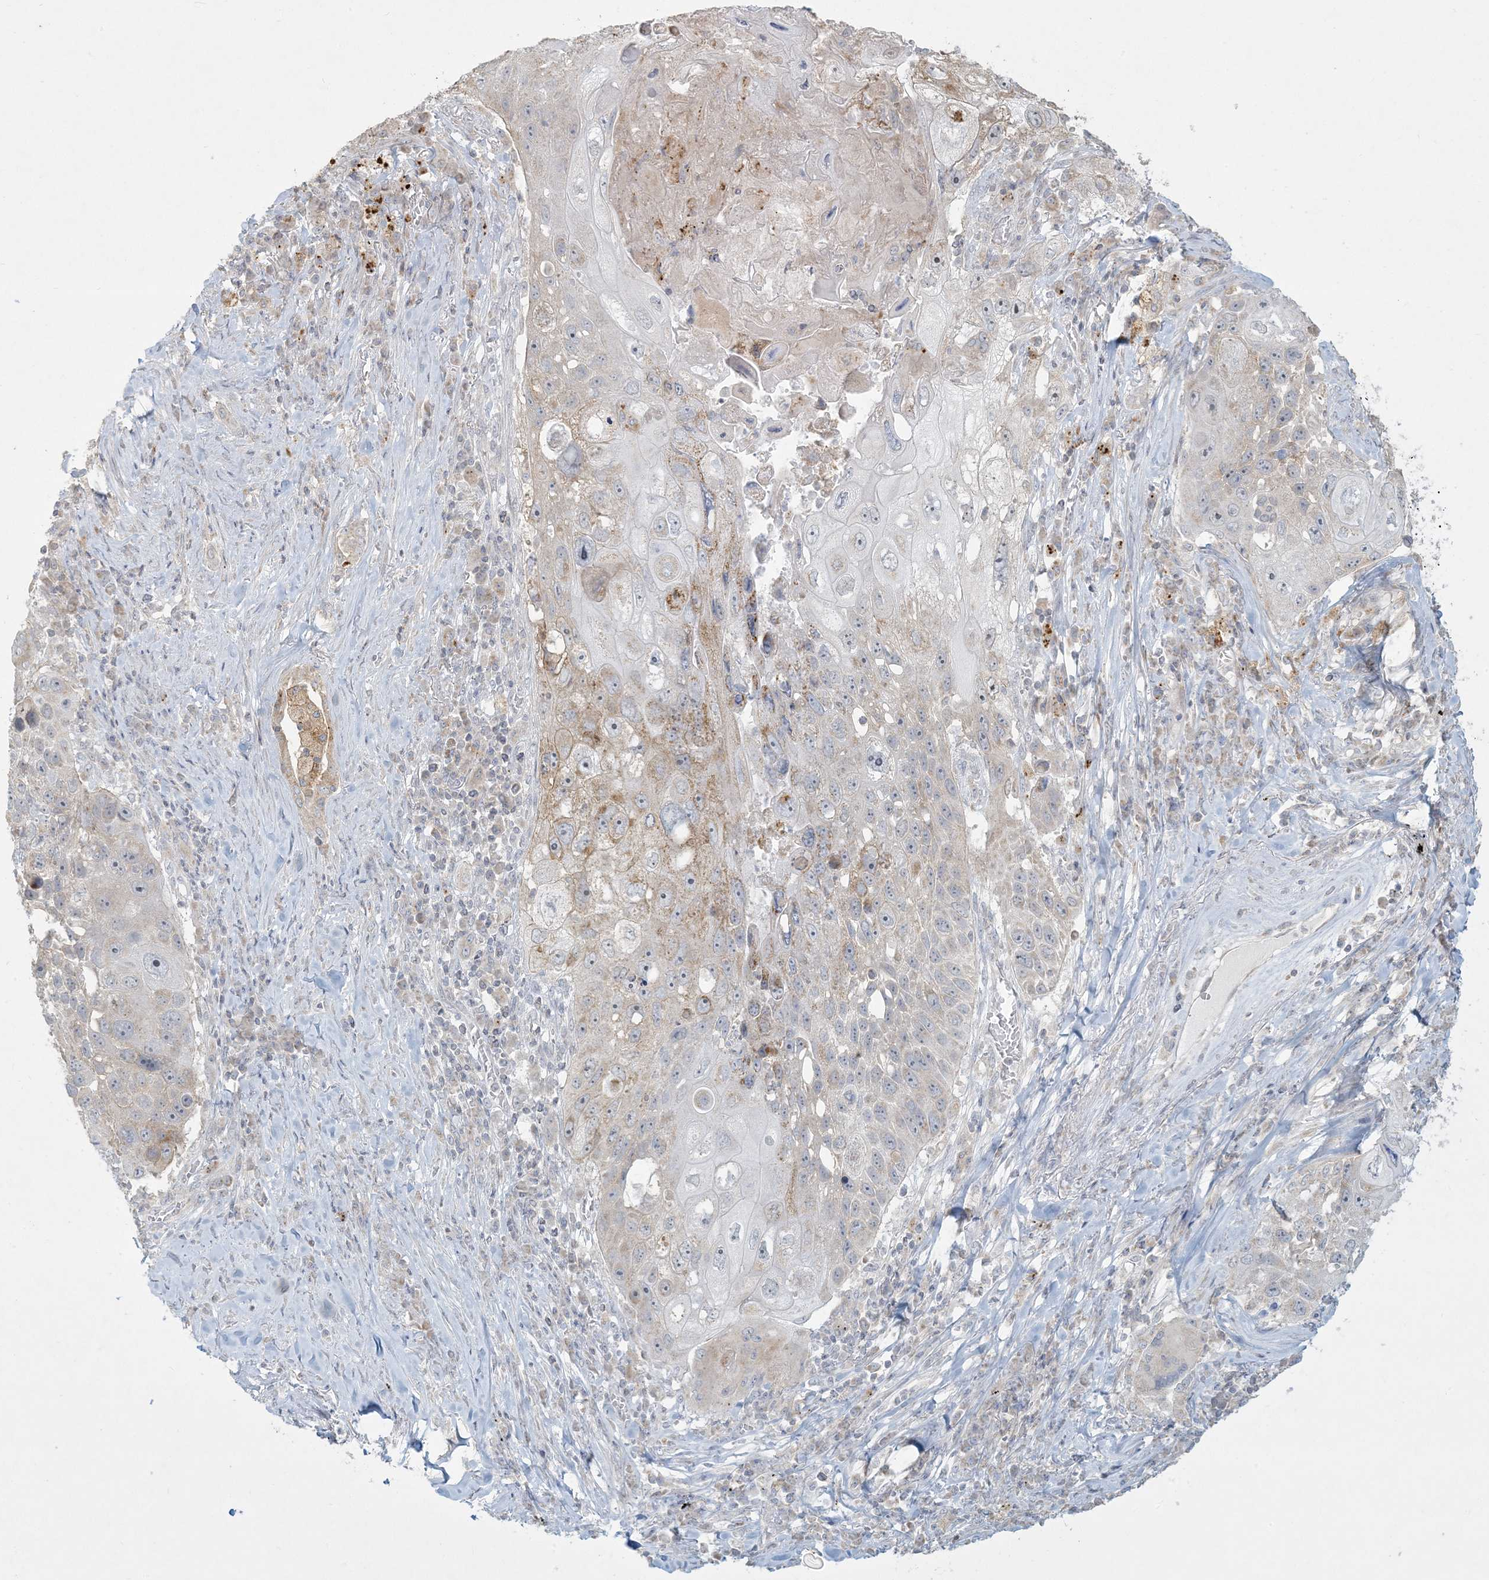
{"staining": {"intensity": "weak", "quantity": "<25%", "location": "cytoplasmic/membranous"}, "tissue": "lung cancer", "cell_type": "Tumor cells", "image_type": "cancer", "snomed": [{"axis": "morphology", "description": "Squamous cell carcinoma, NOS"}, {"axis": "topography", "description": "Lung"}], "caption": "A photomicrograph of lung cancer (squamous cell carcinoma) stained for a protein shows no brown staining in tumor cells.", "gene": "MCAT", "patient": {"sex": "male", "age": 61}}